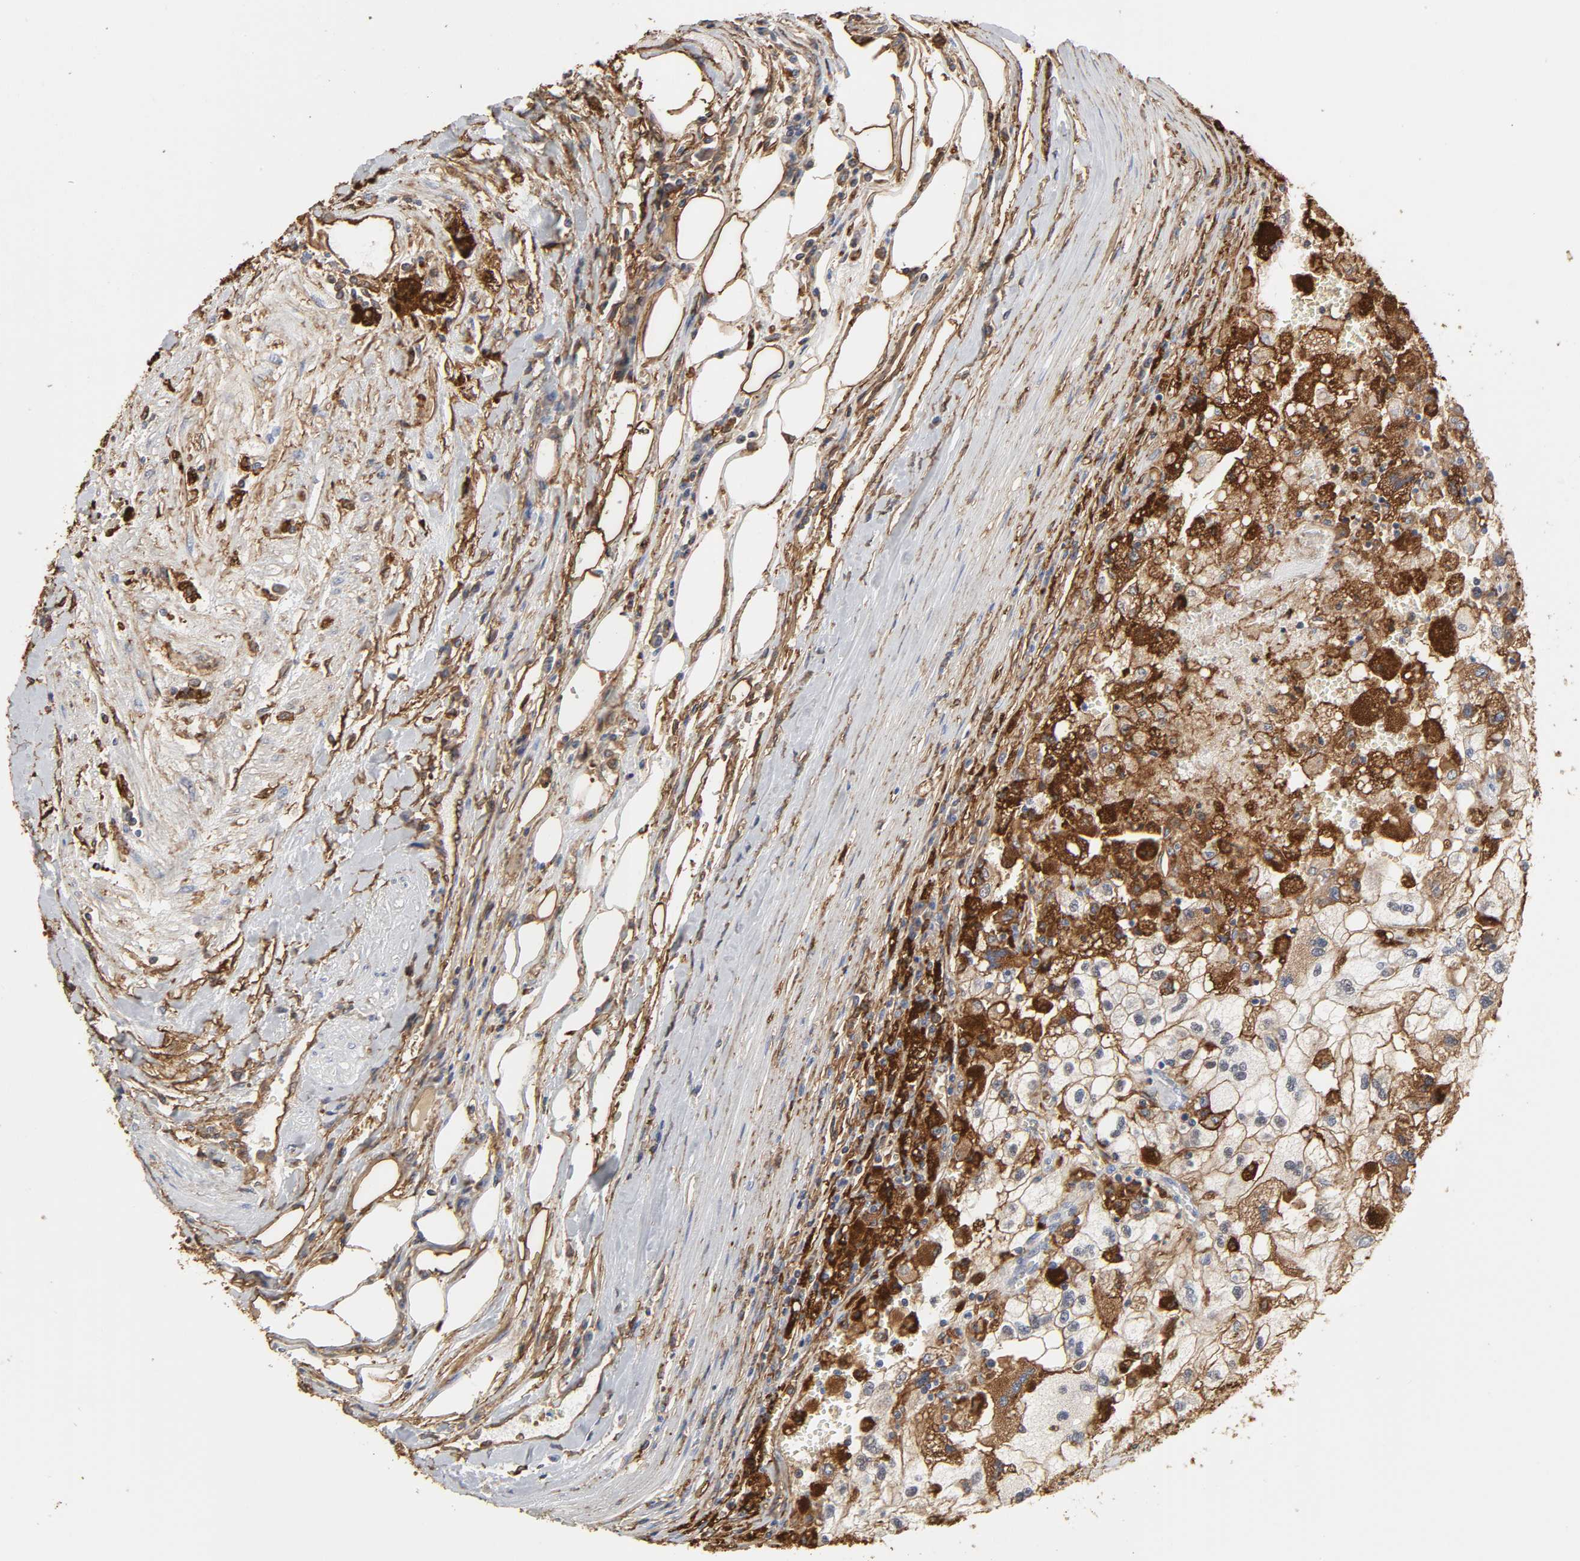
{"staining": {"intensity": "moderate", "quantity": "25%-75%", "location": "cytoplasmic/membranous"}, "tissue": "renal cancer", "cell_type": "Tumor cells", "image_type": "cancer", "snomed": [{"axis": "morphology", "description": "Normal tissue, NOS"}, {"axis": "morphology", "description": "Adenocarcinoma, NOS"}, {"axis": "topography", "description": "Kidney"}], "caption": "Immunohistochemical staining of human renal cancer (adenocarcinoma) reveals moderate cytoplasmic/membranous protein staining in approximately 25%-75% of tumor cells. Immunohistochemistry (ihc) stains the protein of interest in brown and the nuclei are stained blue.", "gene": "ANXA2", "patient": {"sex": "male", "age": 71}}